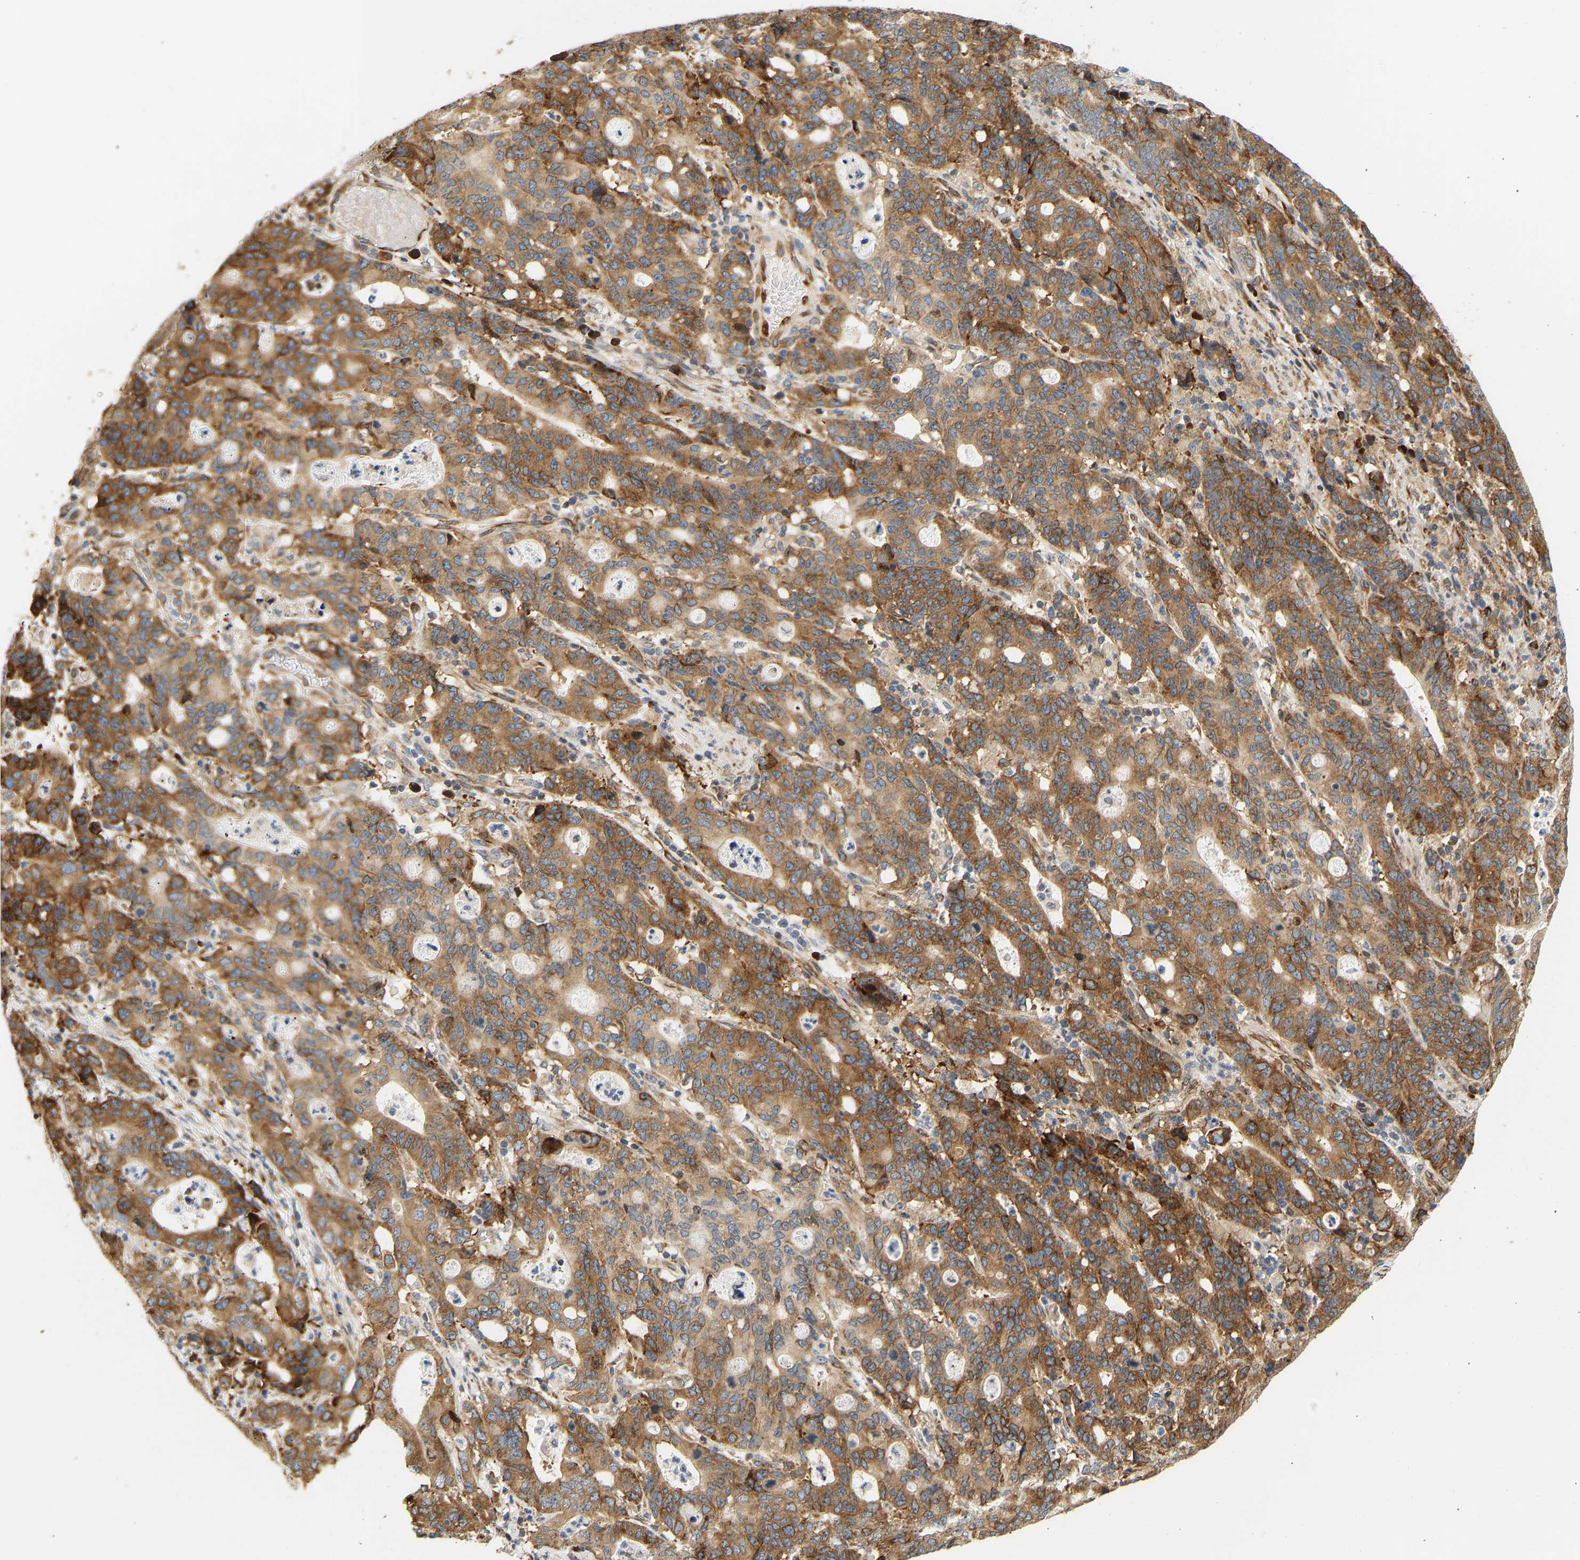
{"staining": {"intensity": "strong", "quantity": ">75%", "location": "cytoplasmic/membranous"}, "tissue": "stomach cancer", "cell_type": "Tumor cells", "image_type": "cancer", "snomed": [{"axis": "morphology", "description": "Adenocarcinoma, NOS"}, {"axis": "topography", "description": "Stomach, upper"}], "caption": "A brown stain labels strong cytoplasmic/membranous staining of a protein in adenocarcinoma (stomach) tumor cells.", "gene": "RPS14", "patient": {"sex": "male", "age": 69}}